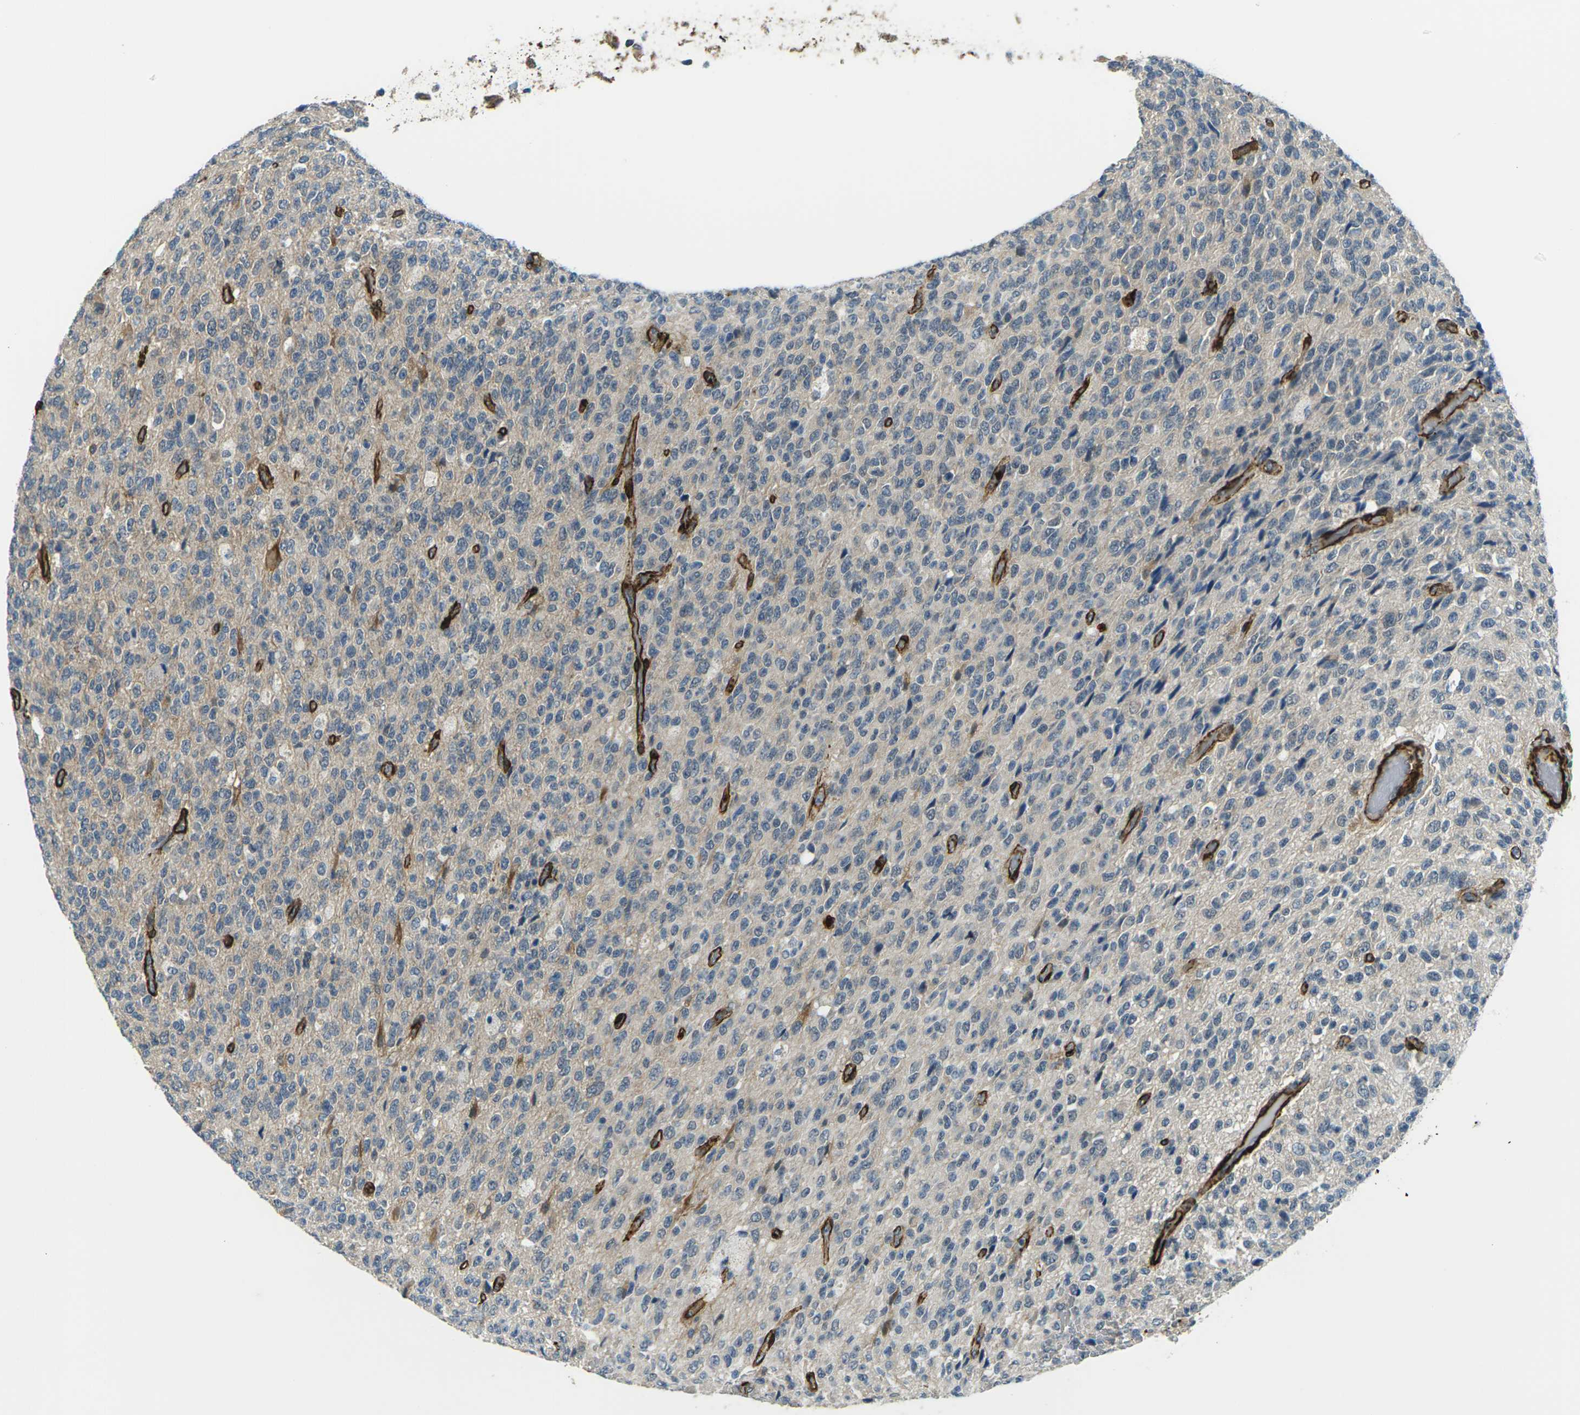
{"staining": {"intensity": "negative", "quantity": "none", "location": "none"}, "tissue": "glioma", "cell_type": "Tumor cells", "image_type": "cancer", "snomed": [{"axis": "morphology", "description": "Glioma, malignant, High grade"}, {"axis": "topography", "description": "pancreas cauda"}], "caption": "This is a photomicrograph of immunohistochemistry (IHC) staining of malignant glioma (high-grade), which shows no positivity in tumor cells.", "gene": "GRAMD1C", "patient": {"sex": "male", "age": 60}}